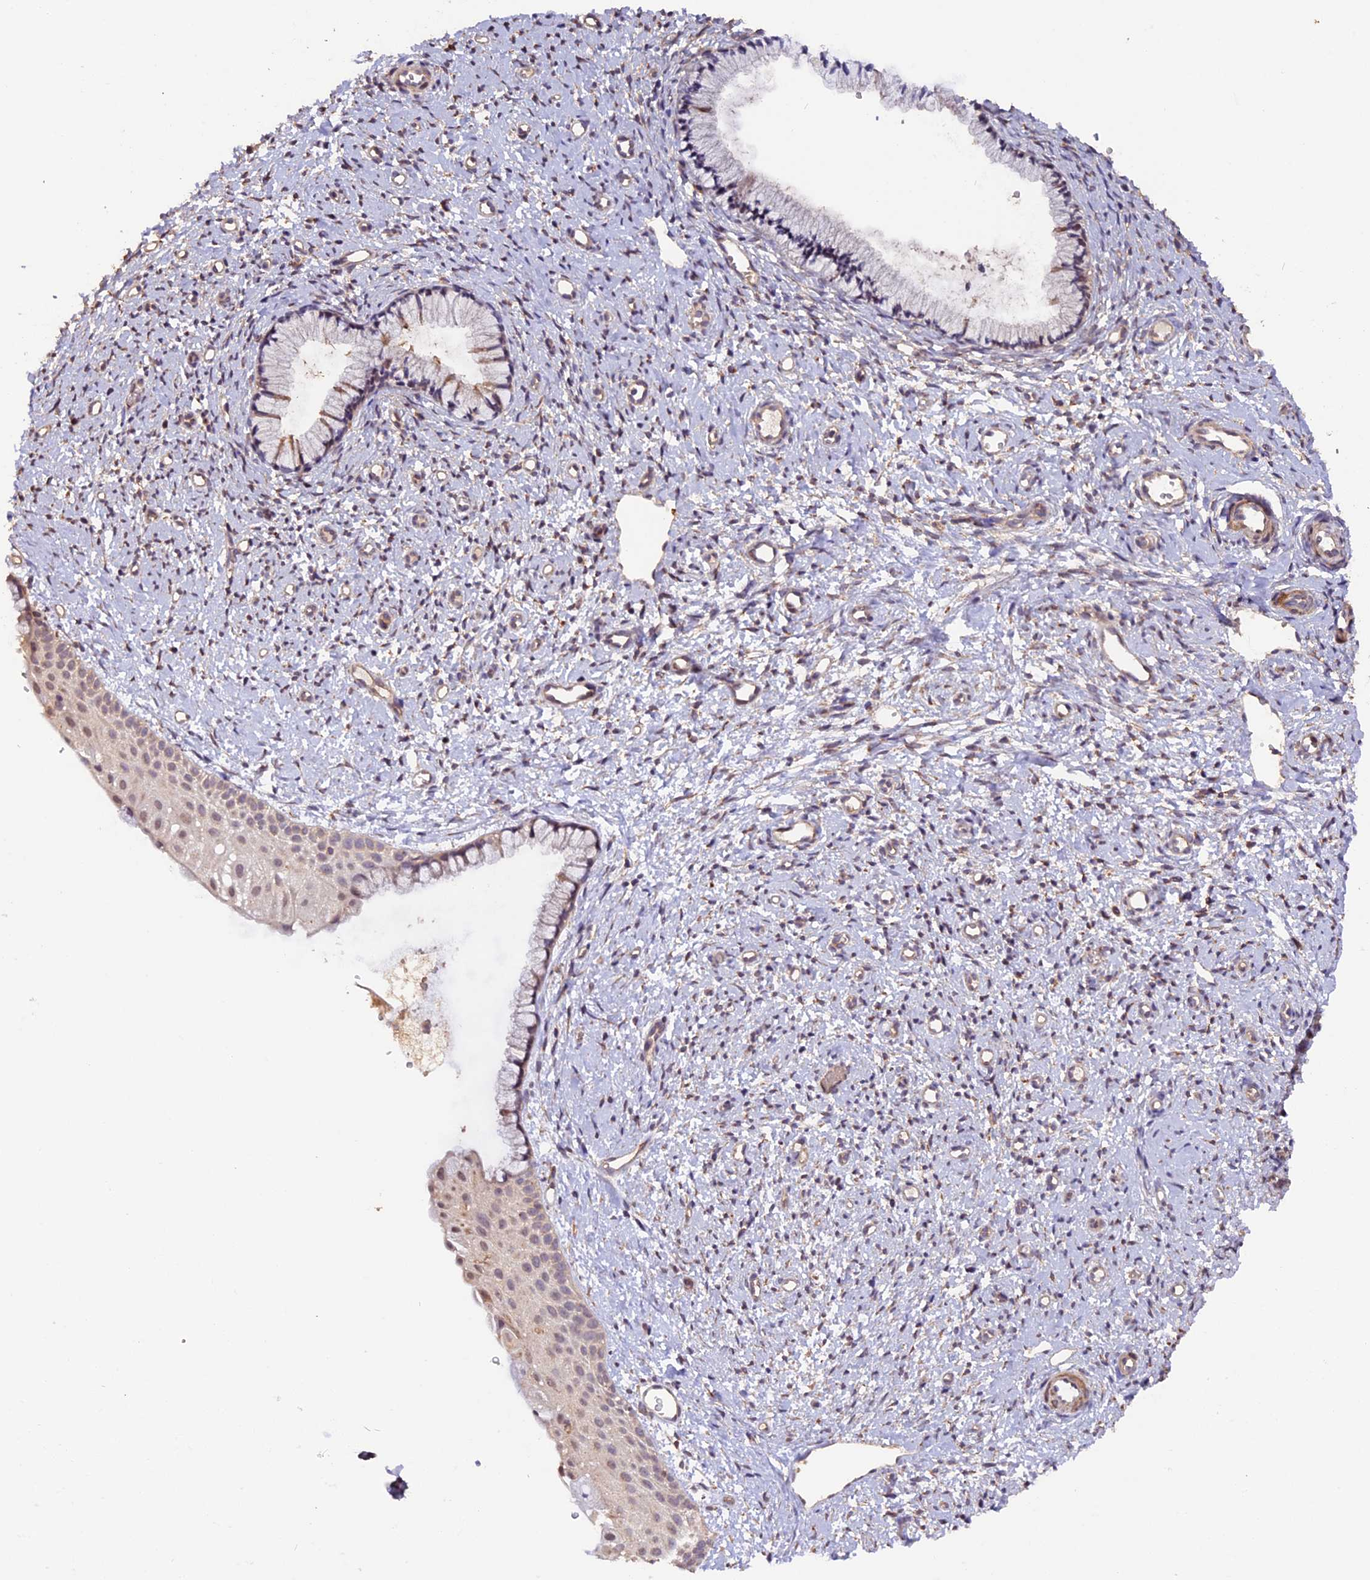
{"staining": {"intensity": "weak", "quantity": "<25%", "location": "cytoplasmic/membranous"}, "tissue": "cervix", "cell_type": "Glandular cells", "image_type": "normal", "snomed": [{"axis": "morphology", "description": "Normal tissue, NOS"}, {"axis": "topography", "description": "Cervix"}], "caption": "Immunohistochemical staining of normal cervix demonstrates no significant expression in glandular cells. (DAB immunohistochemistry visualized using brightfield microscopy, high magnification).", "gene": "GNB5", "patient": {"sex": "female", "age": 57}}